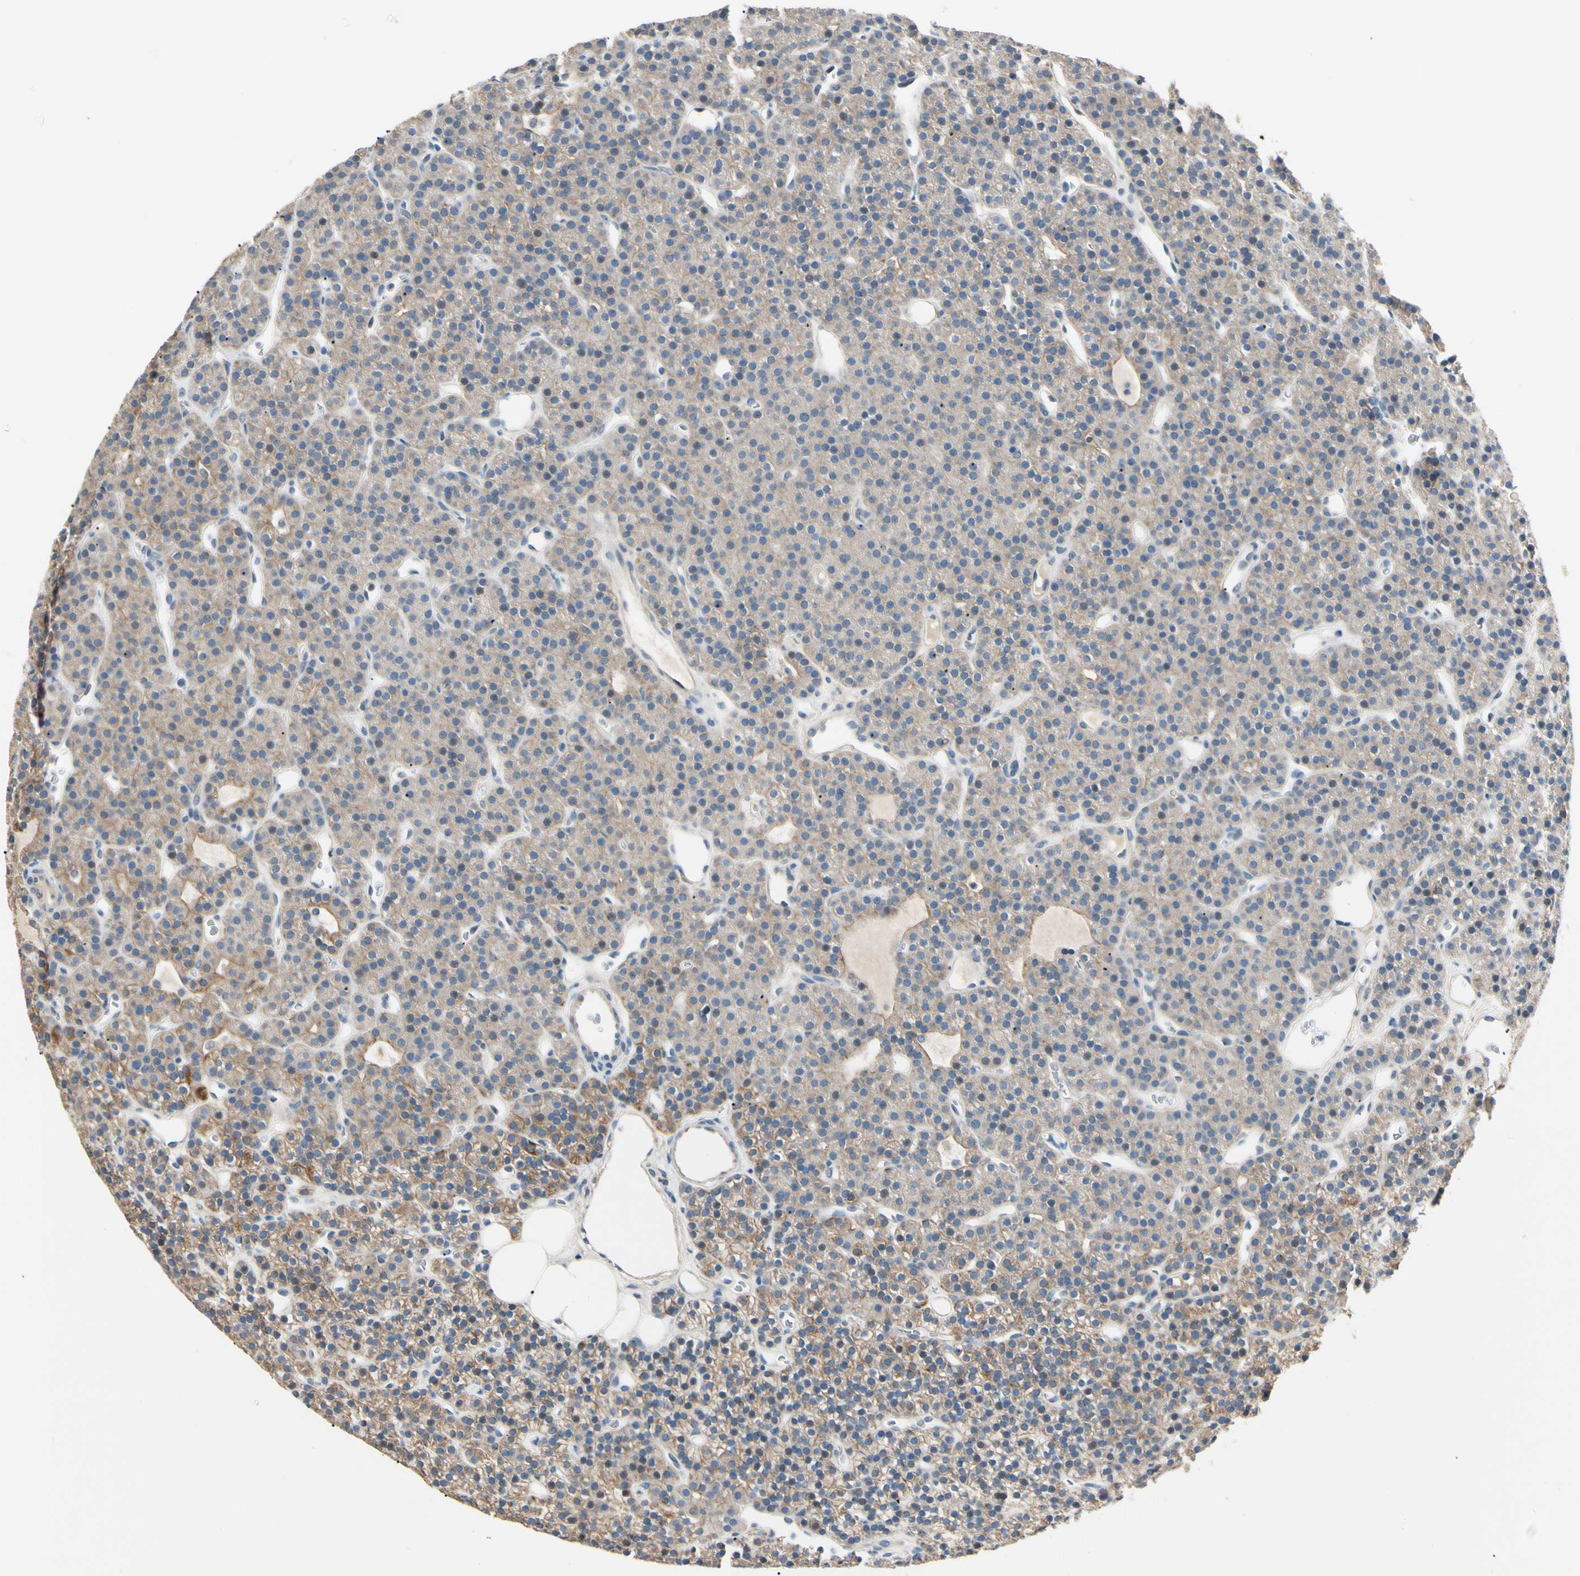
{"staining": {"intensity": "moderate", "quantity": "25%-75%", "location": "cytoplasmic/membranous"}, "tissue": "parathyroid gland", "cell_type": "Glandular cells", "image_type": "normal", "snomed": [{"axis": "morphology", "description": "Normal tissue, NOS"}, {"axis": "morphology", "description": "Hyperplasia, NOS"}, {"axis": "topography", "description": "Parathyroid gland"}], "caption": "Immunohistochemistry staining of normal parathyroid gland, which exhibits medium levels of moderate cytoplasmic/membranous staining in approximately 25%-75% of glandular cells indicating moderate cytoplasmic/membranous protein positivity. The staining was performed using DAB (3,3'-diaminobenzidine) (brown) for protein detection and nuclei were counterstained in hematoxylin (blue).", "gene": "DUSP12", "patient": {"sex": "male", "age": 44}}